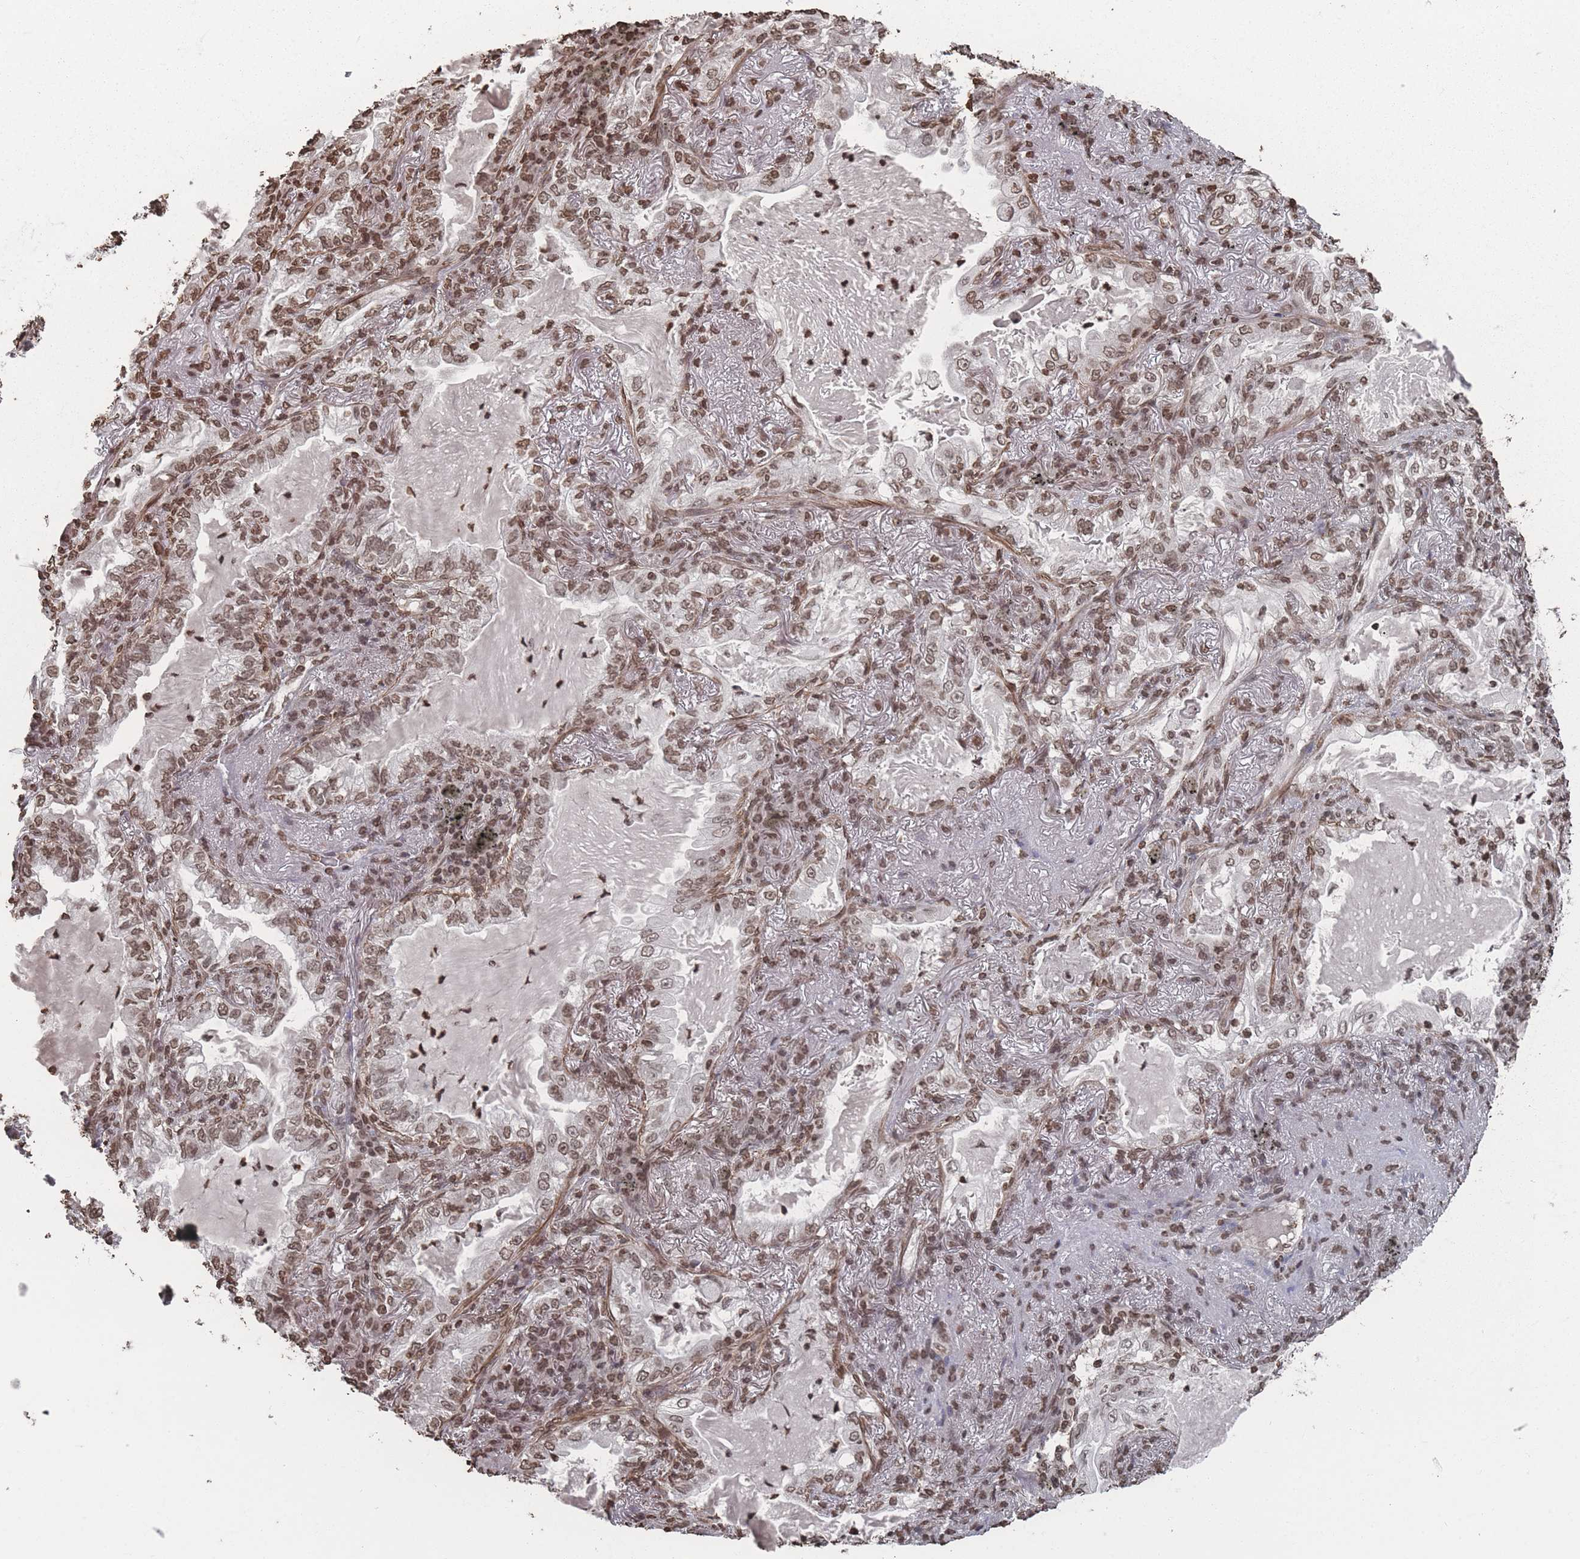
{"staining": {"intensity": "moderate", "quantity": ">75%", "location": "nuclear"}, "tissue": "lung cancer", "cell_type": "Tumor cells", "image_type": "cancer", "snomed": [{"axis": "morphology", "description": "Adenocarcinoma, NOS"}, {"axis": "topography", "description": "Lung"}], "caption": "Immunohistochemical staining of lung cancer displays medium levels of moderate nuclear protein positivity in approximately >75% of tumor cells.", "gene": "PLEKHG5", "patient": {"sex": "female", "age": 73}}